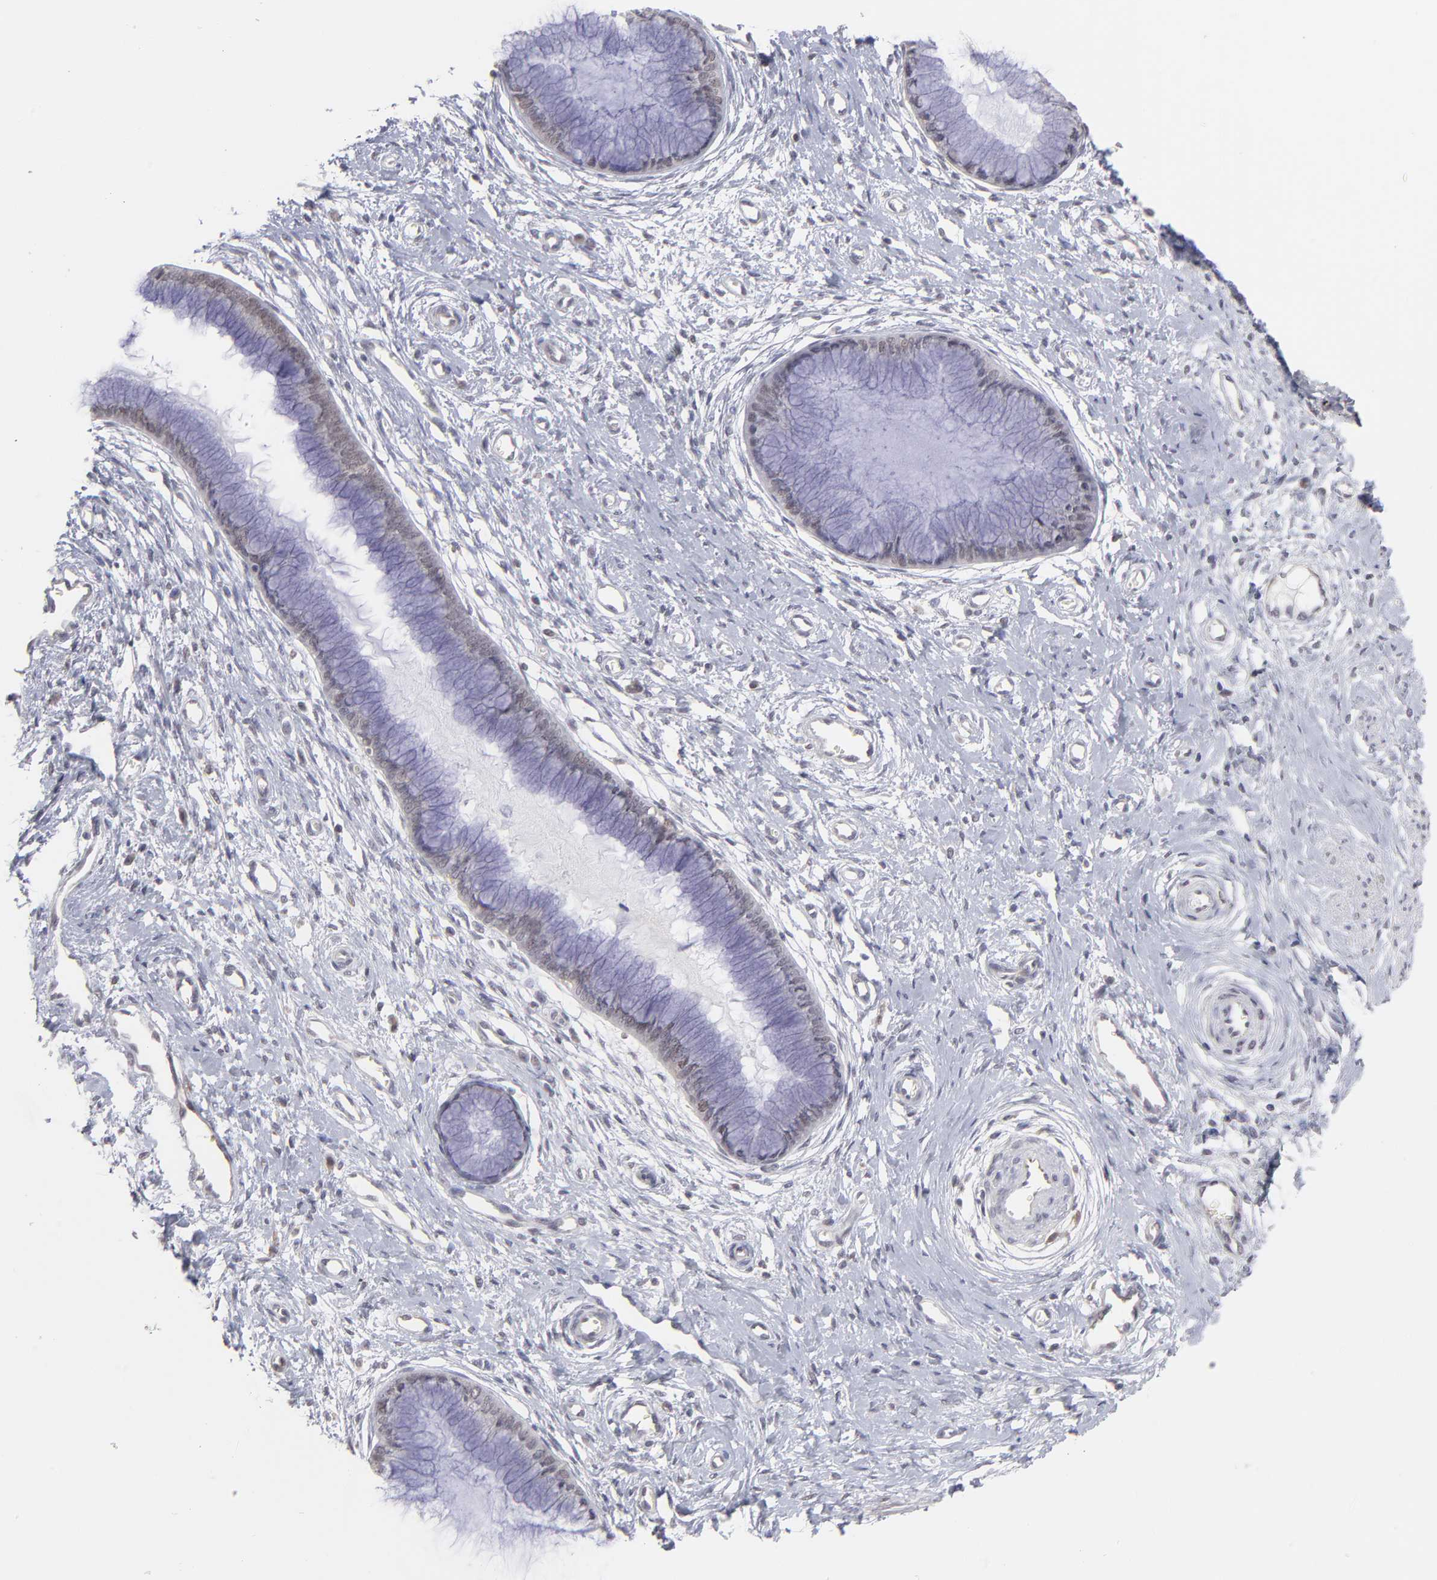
{"staining": {"intensity": "negative", "quantity": "none", "location": "none"}, "tissue": "cervix", "cell_type": "Glandular cells", "image_type": "normal", "snomed": [{"axis": "morphology", "description": "Normal tissue, NOS"}, {"axis": "topography", "description": "Cervix"}], "caption": "DAB immunohistochemical staining of unremarkable human cervix displays no significant positivity in glandular cells.", "gene": "OAS1", "patient": {"sex": "female", "age": 55}}